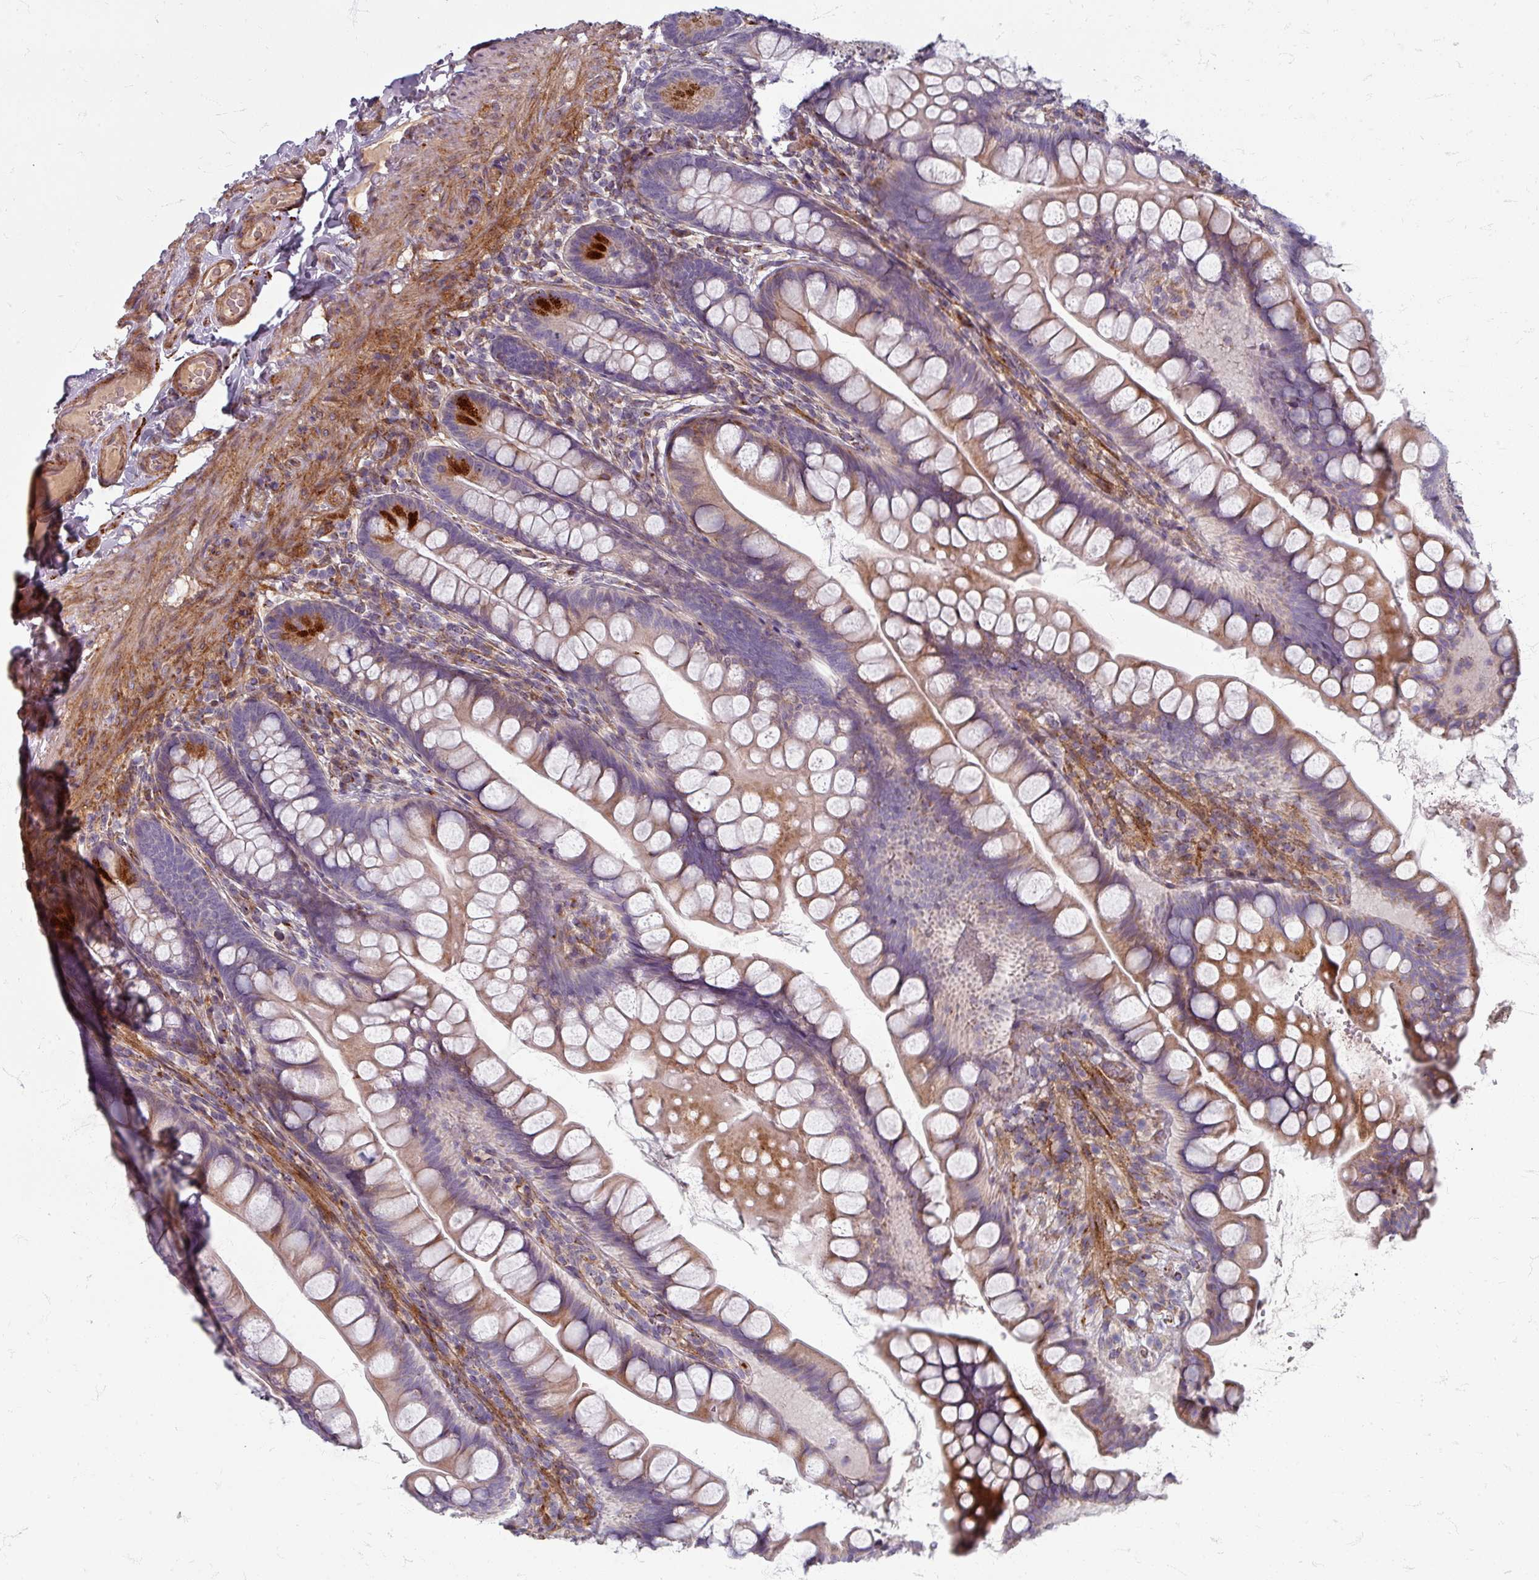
{"staining": {"intensity": "moderate", "quantity": "25%-75%", "location": "cytoplasmic/membranous"}, "tissue": "small intestine", "cell_type": "Glandular cells", "image_type": "normal", "snomed": [{"axis": "morphology", "description": "Normal tissue, NOS"}, {"axis": "topography", "description": "Small intestine"}], "caption": "Immunohistochemistry (IHC) (DAB (3,3'-diaminobenzidine)) staining of normal small intestine demonstrates moderate cytoplasmic/membranous protein staining in about 25%-75% of glandular cells. The protein of interest is shown in brown color, while the nuclei are stained blue.", "gene": "GABARAPL1", "patient": {"sex": "male", "age": 70}}